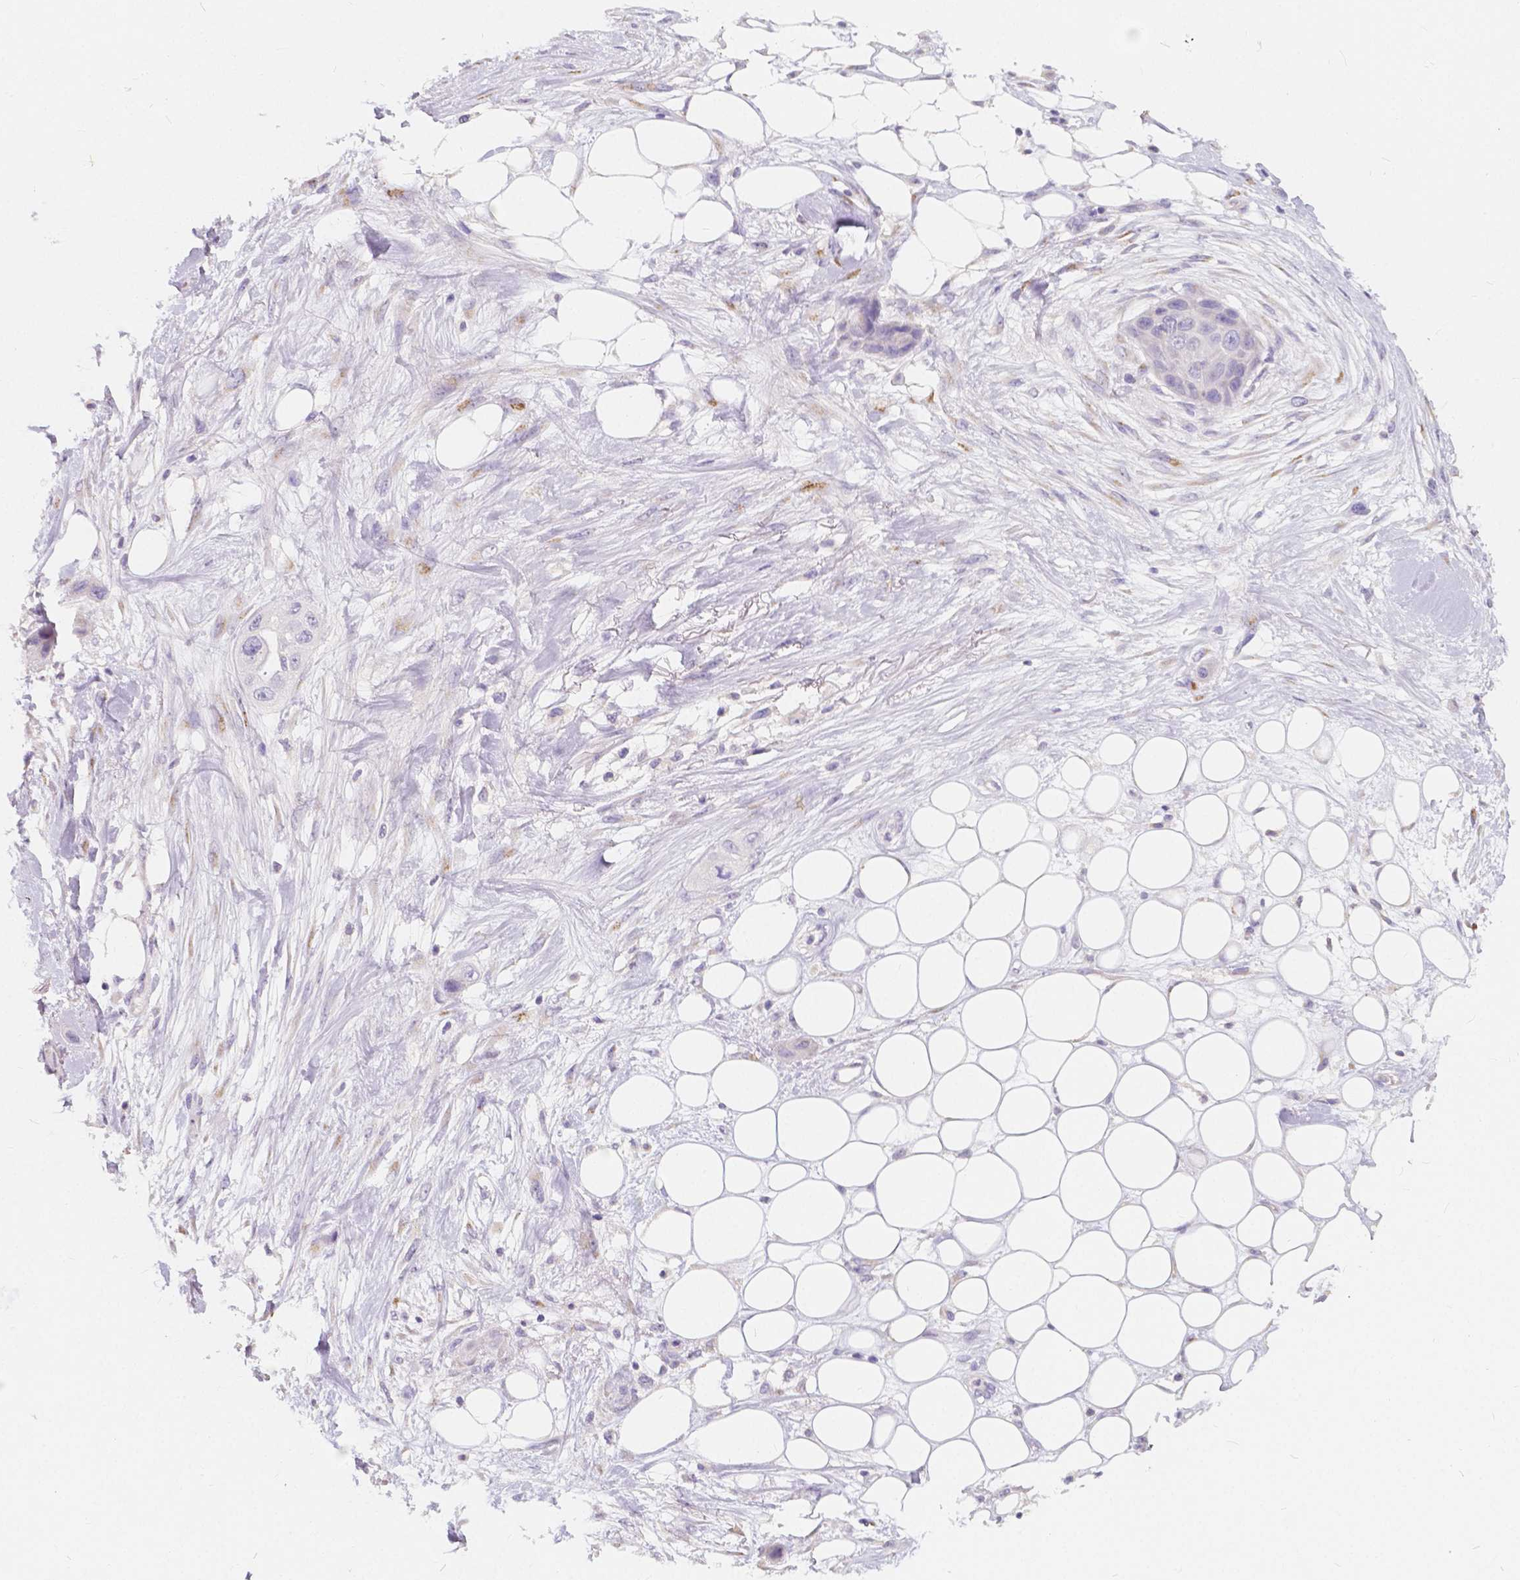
{"staining": {"intensity": "negative", "quantity": "none", "location": "none"}, "tissue": "skin cancer", "cell_type": "Tumor cells", "image_type": "cancer", "snomed": [{"axis": "morphology", "description": "Squamous cell carcinoma, NOS"}, {"axis": "topography", "description": "Skin"}], "caption": "Tumor cells show no significant positivity in skin cancer (squamous cell carcinoma).", "gene": "RNF186", "patient": {"sex": "male", "age": 79}}